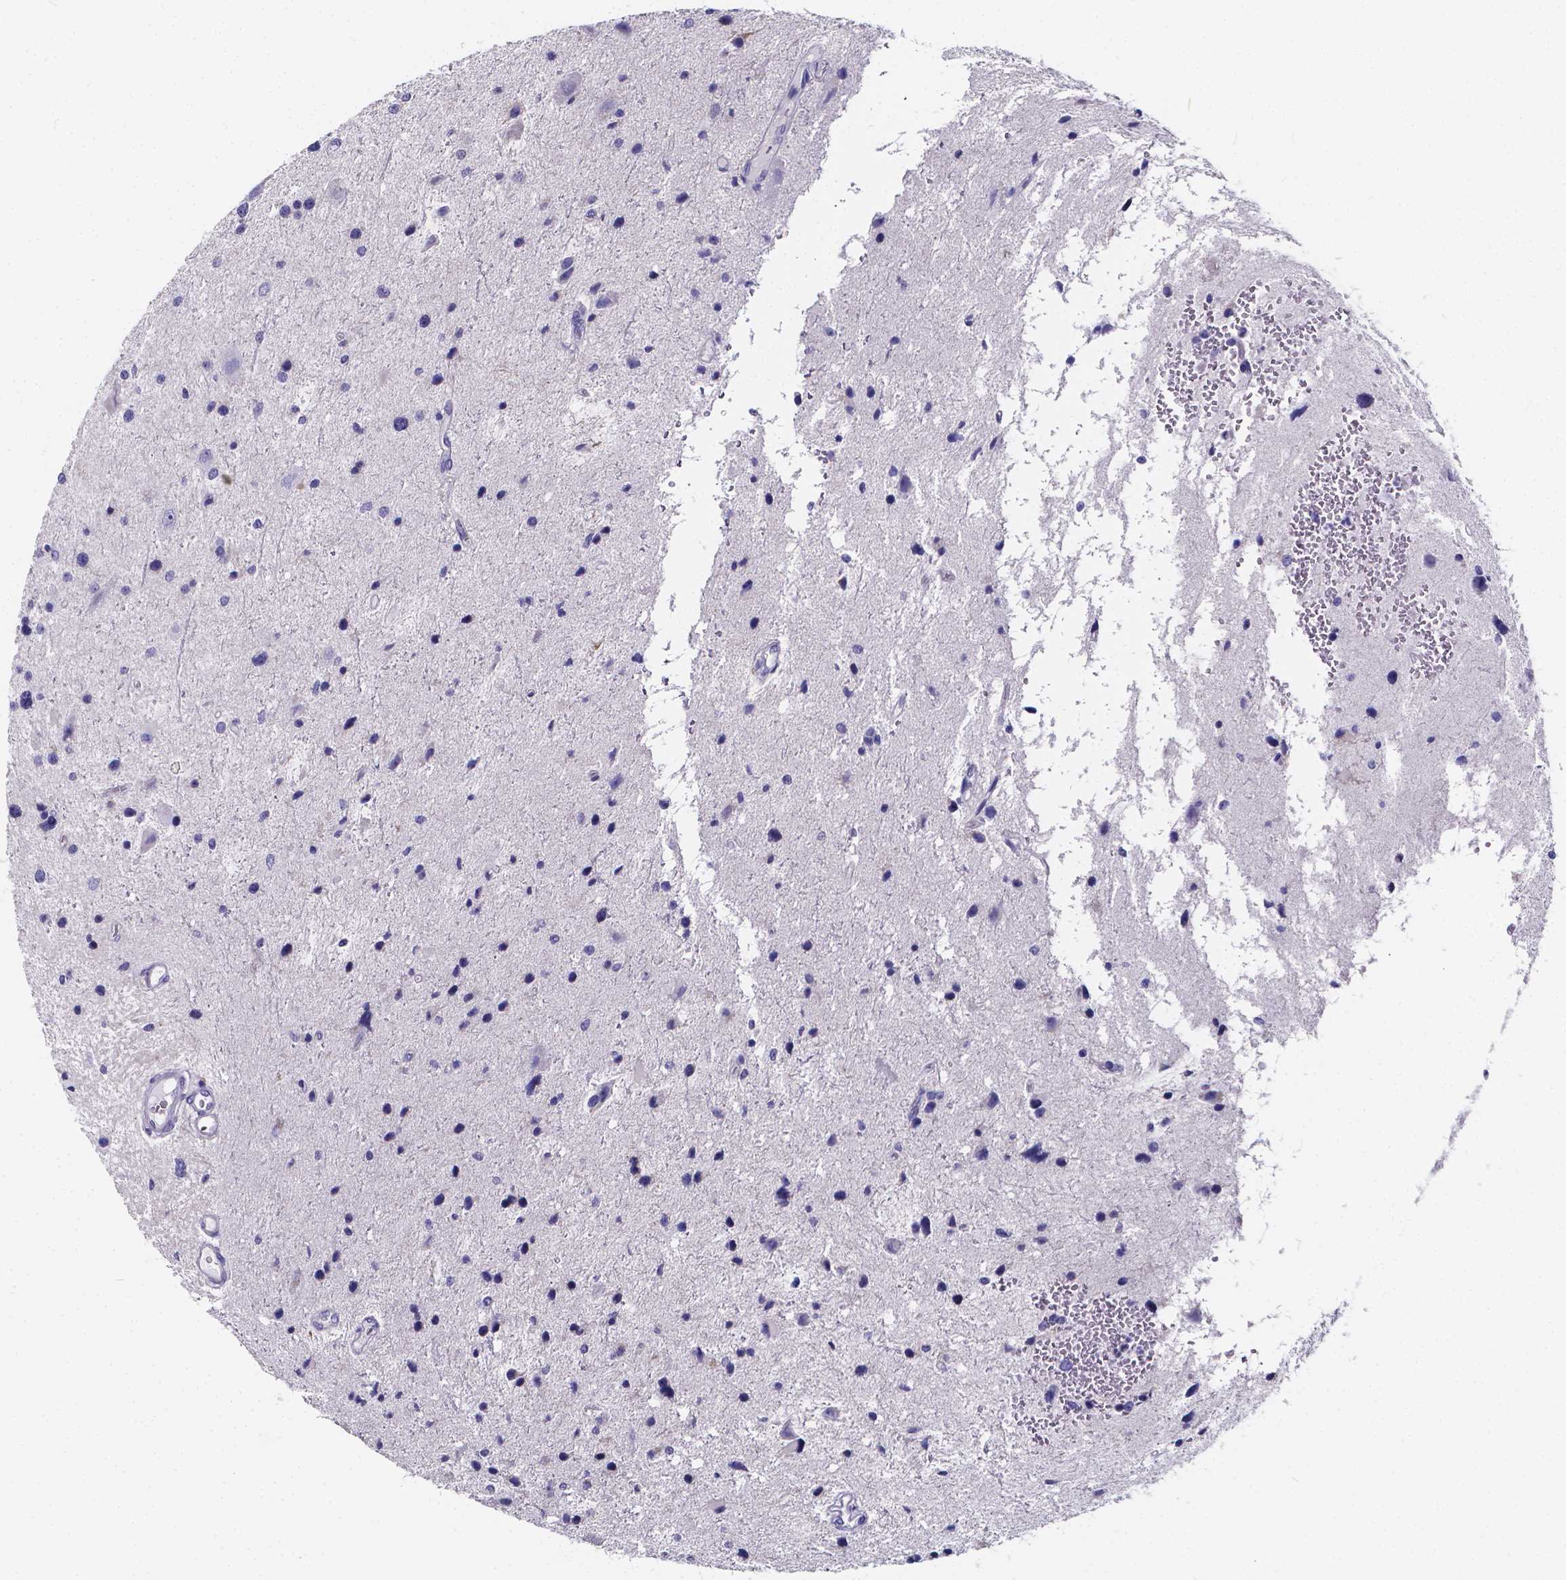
{"staining": {"intensity": "negative", "quantity": "none", "location": "none"}, "tissue": "glioma", "cell_type": "Tumor cells", "image_type": "cancer", "snomed": [{"axis": "morphology", "description": "Glioma, malignant, Low grade"}, {"axis": "topography", "description": "Brain"}], "caption": "Human low-grade glioma (malignant) stained for a protein using IHC exhibits no expression in tumor cells.", "gene": "SPEF2", "patient": {"sex": "female", "age": 32}}